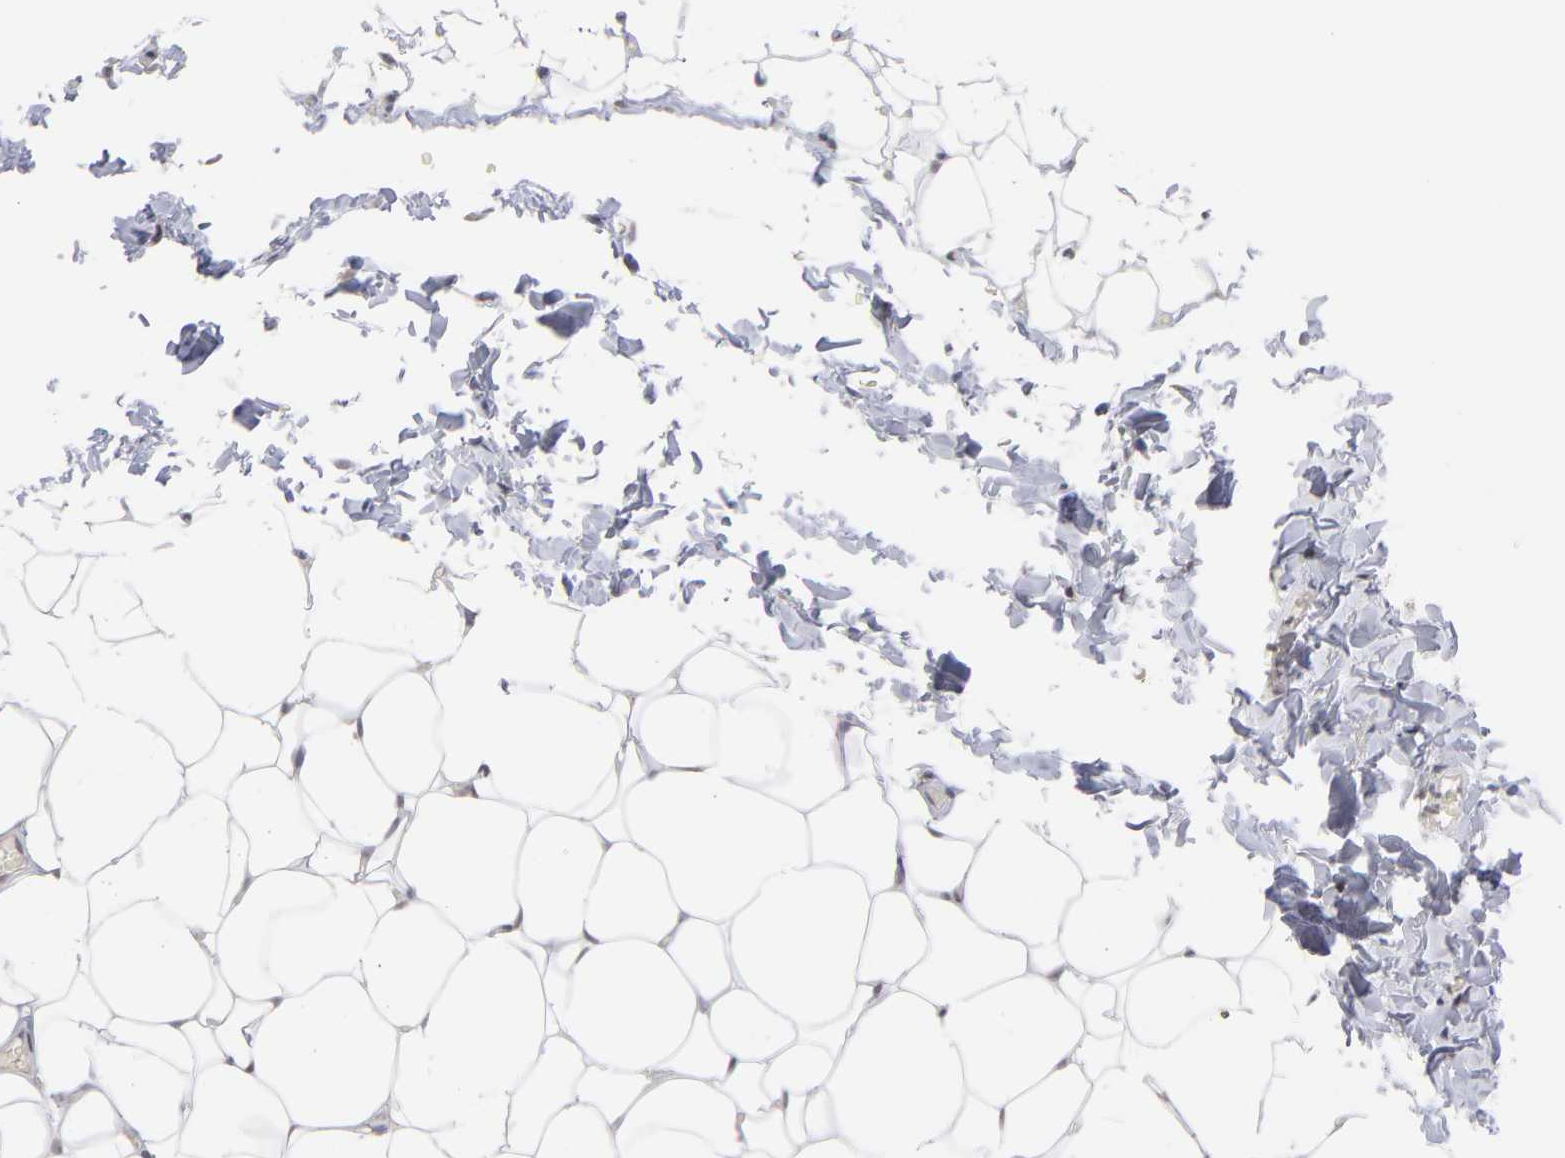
{"staining": {"intensity": "negative", "quantity": "none", "location": "none"}, "tissue": "adipose tissue", "cell_type": "Adipocytes", "image_type": "normal", "snomed": [{"axis": "morphology", "description": "Normal tissue, NOS"}, {"axis": "topography", "description": "Soft tissue"}], "caption": "Protein analysis of normal adipose tissue reveals no significant staining in adipocytes.", "gene": "OAS1", "patient": {"sex": "male", "age": 26}}